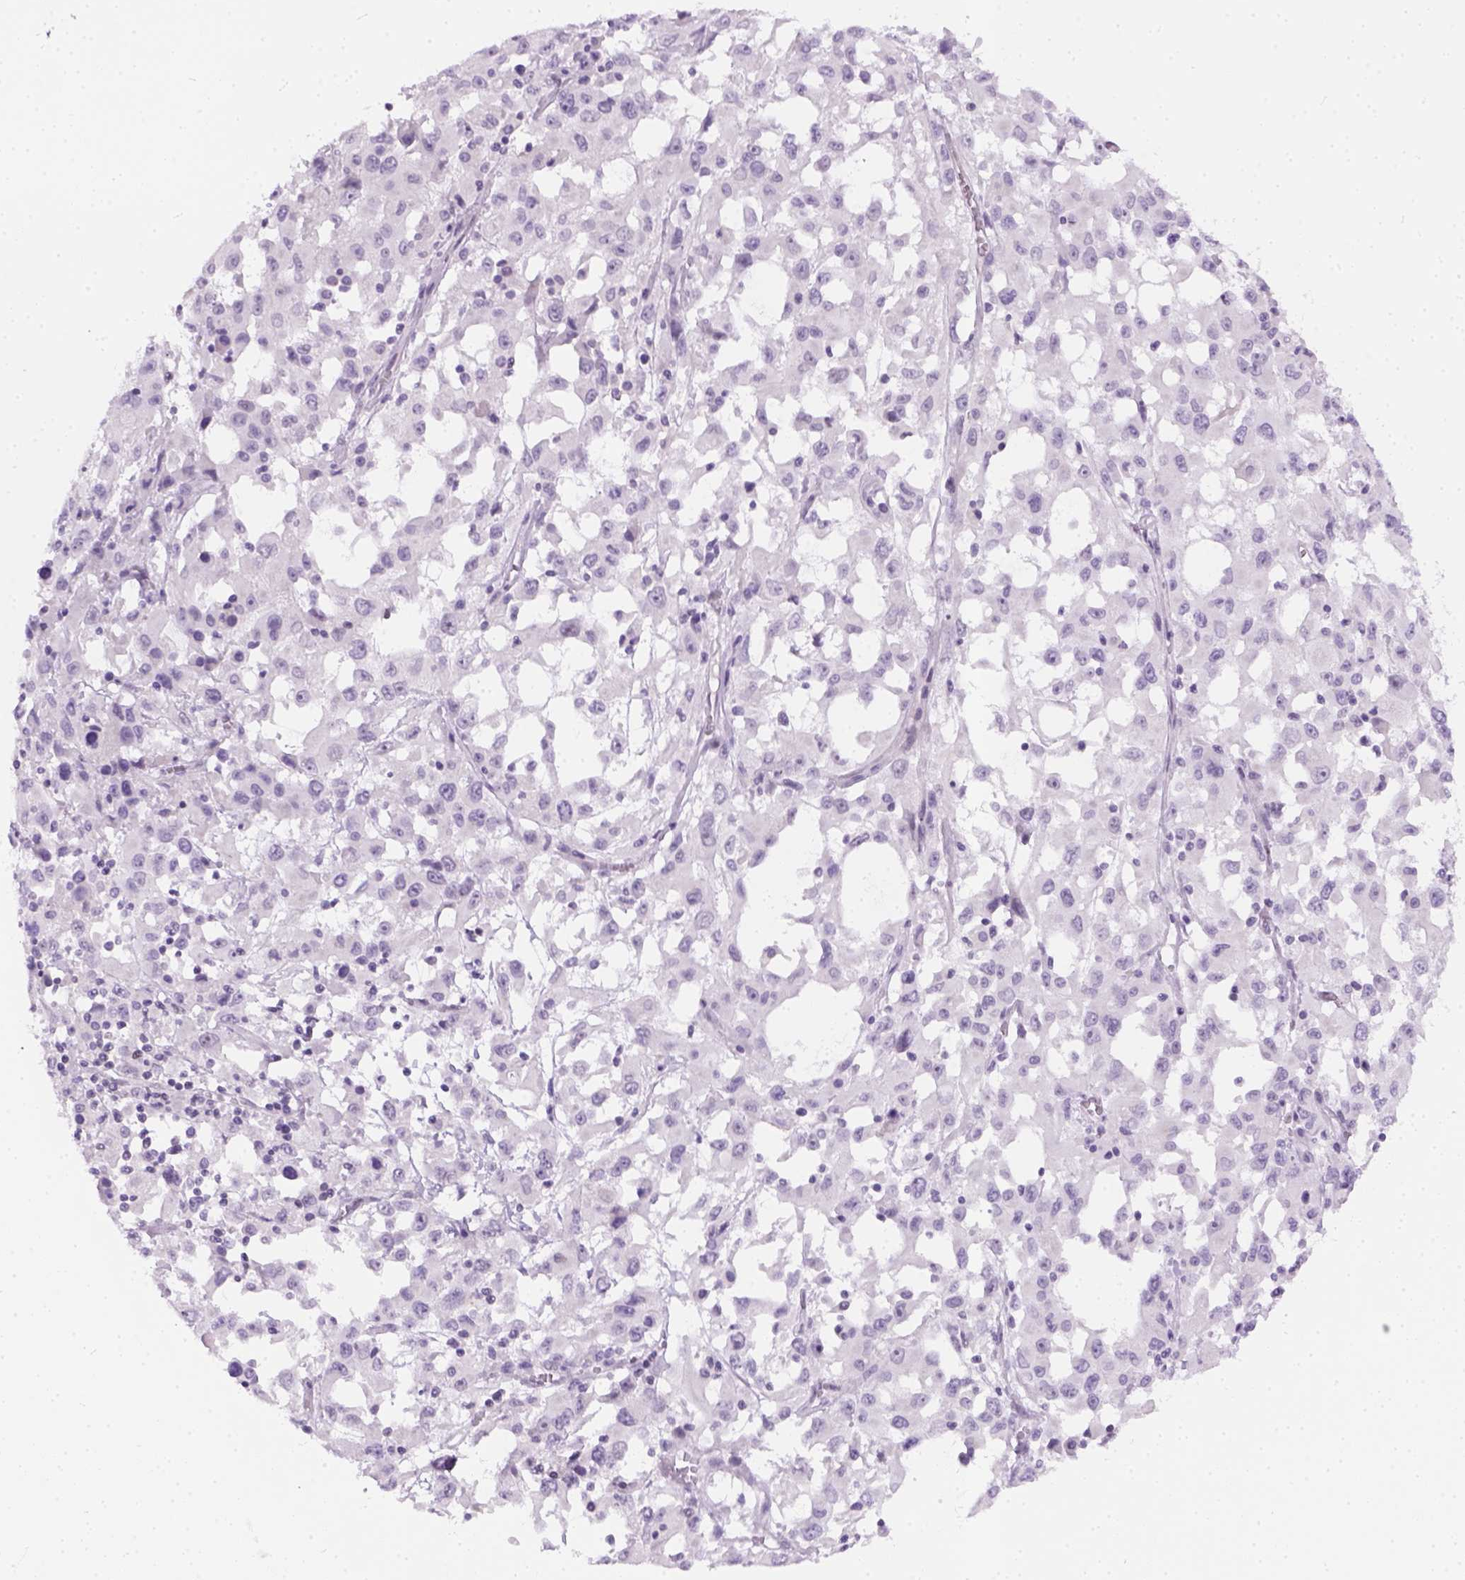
{"staining": {"intensity": "negative", "quantity": "none", "location": "none"}, "tissue": "melanoma", "cell_type": "Tumor cells", "image_type": "cancer", "snomed": [{"axis": "morphology", "description": "Malignant melanoma, Metastatic site"}, {"axis": "topography", "description": "Soft tissue"}], "caption": "Immunohistochemical staining of human melanoma exhibits no significant staining in tumor cells.", "gene": "FAM184B", "patient": {"sex": "male", "age": 50}}